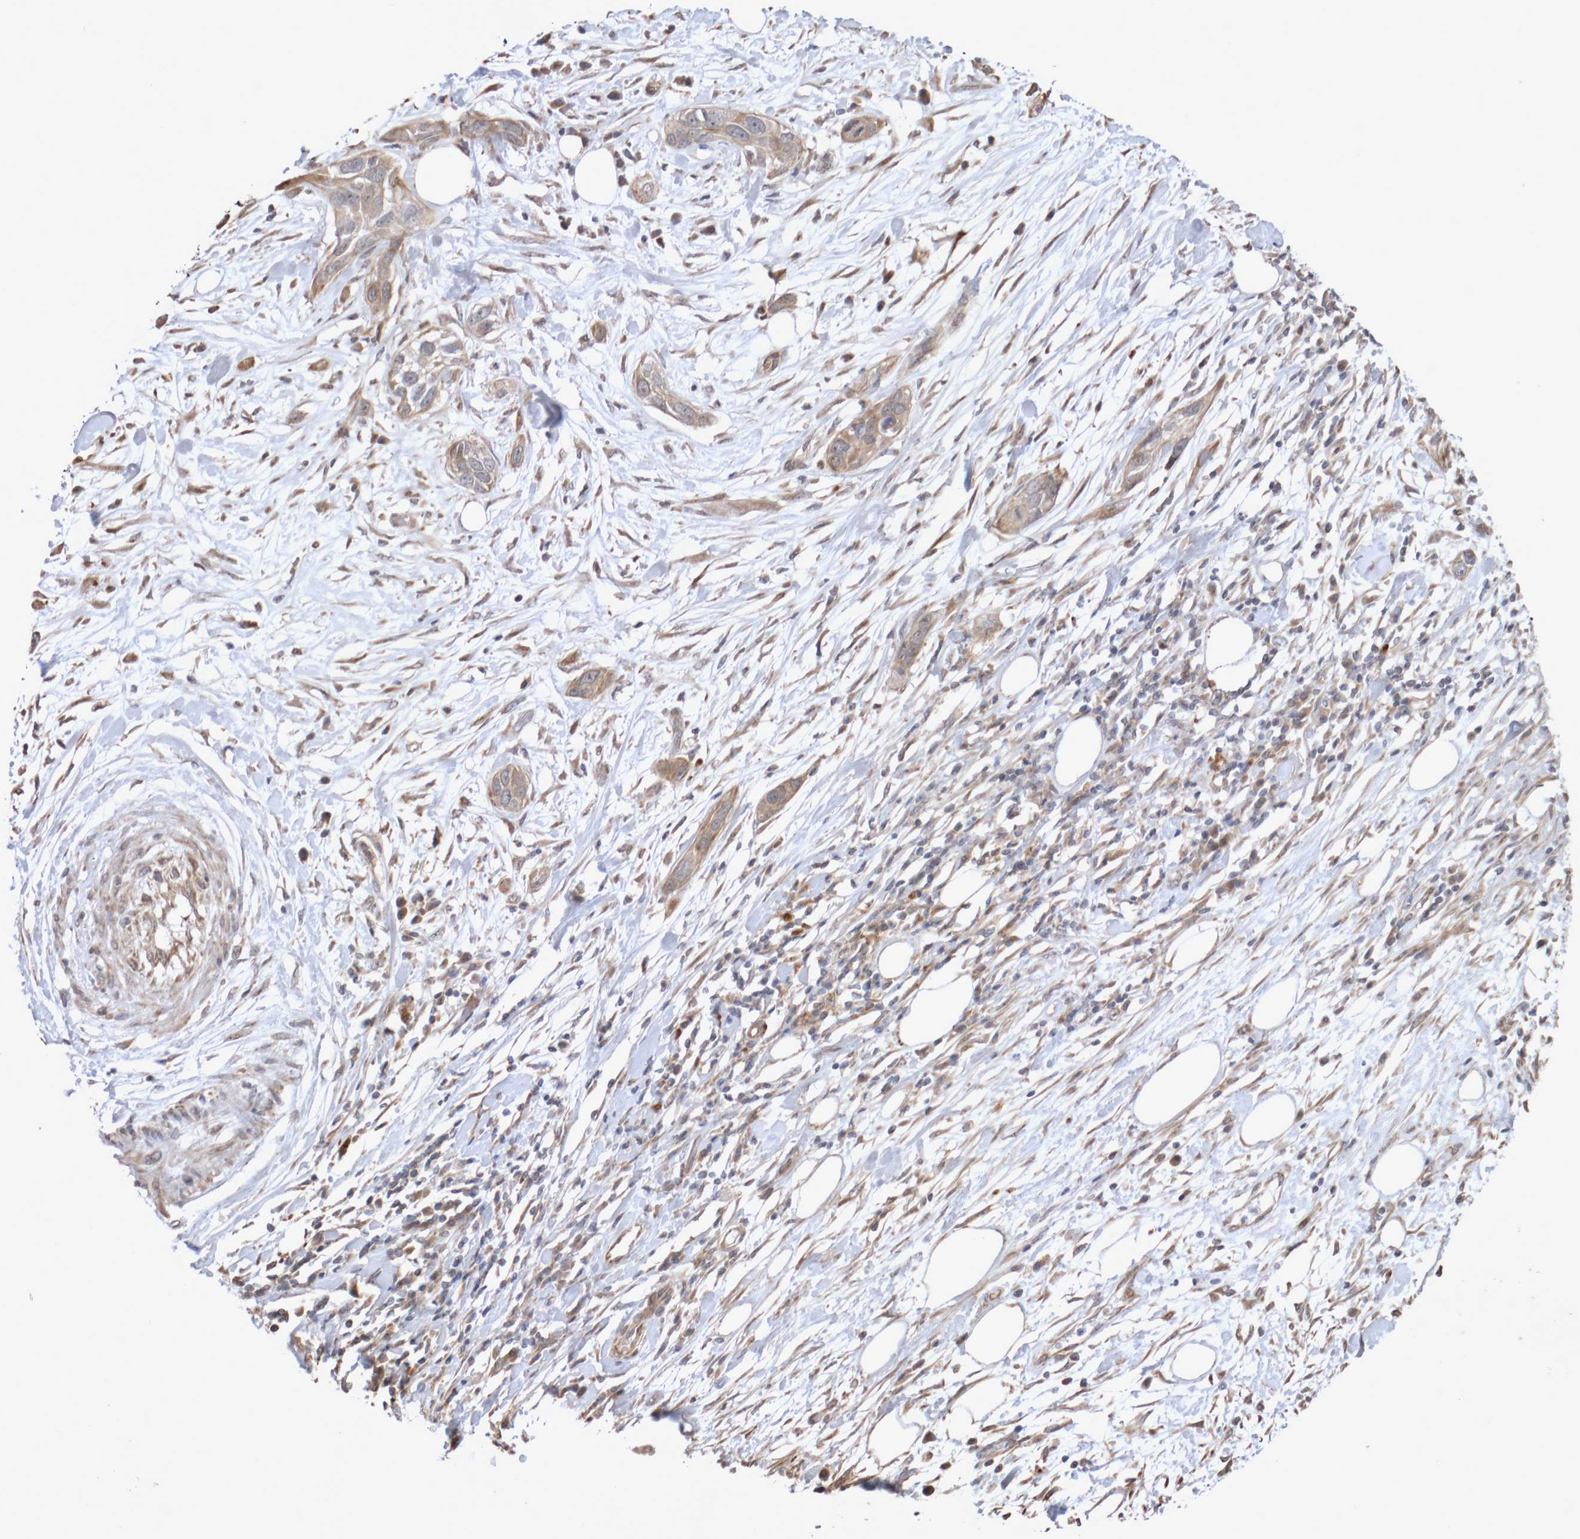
{"staining": {"intensity": "weak", "quantity": ">75%", "location": "cytoplasmic/membranous"}, "tissue": "pancreatic cancer", "cell_type": "Tumor cells", "image_type": "cancer", "snomed": [{"axis": "morphology", "description": "Adenocarcinoma, NOS"}, {"axis": "topography", "description": "Pancreas"}], "caption": "A brown stain highlights weak cytoplasmic/membranous positivity of a protein in adenocarcinoma (pancreatic) tumor cells. (Stains: DAB in brown, nuclei in blue, Microscopy: brightfield microscopy at high magnification).", "gene": "DPH7", "patient": {"sex": "female", "age": 60}}